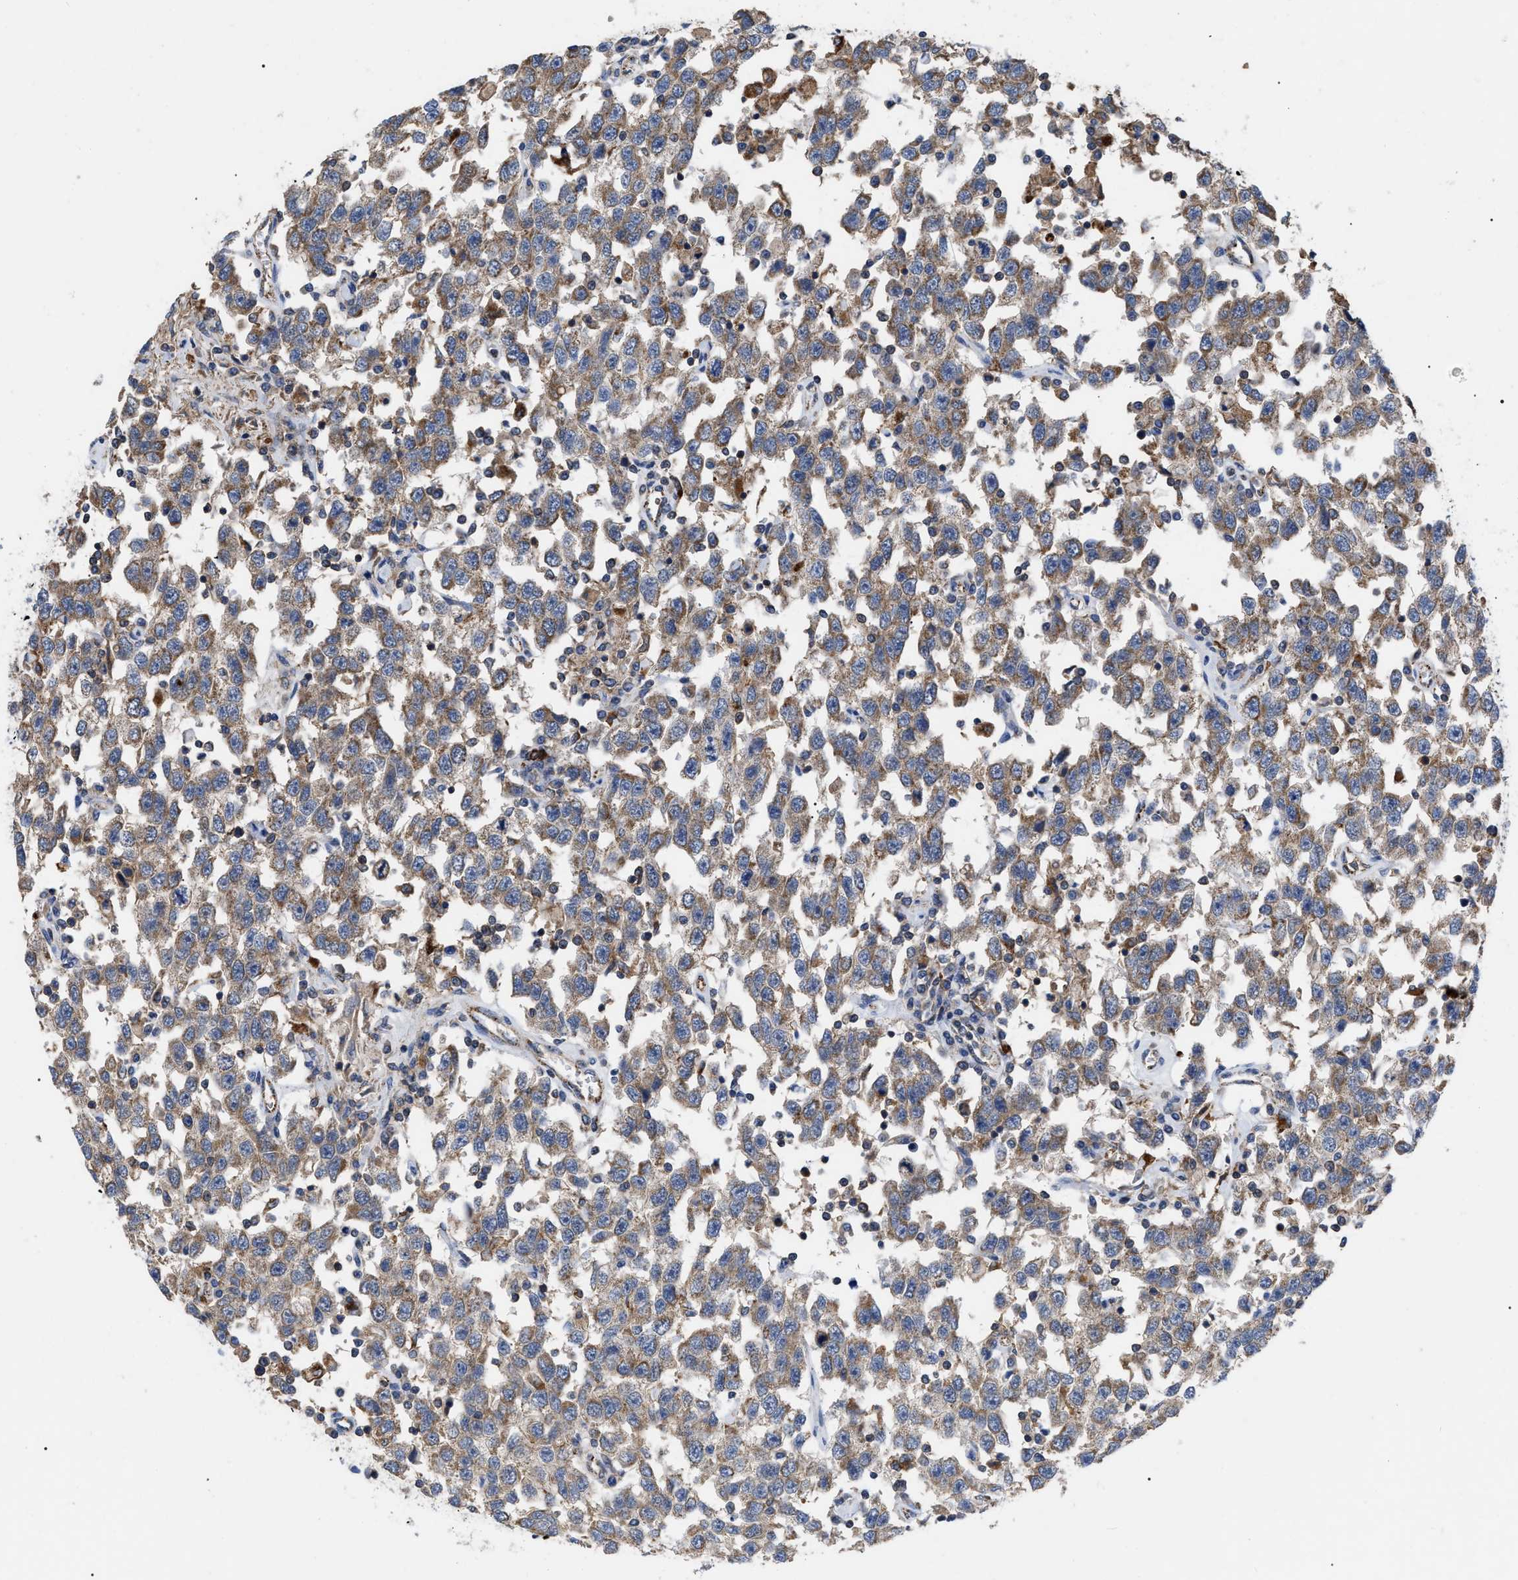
{"staining": {"intensity": "moderate", "quantity": ">75%", "location": "cytoplasmic/membranous"}, "tissue": "testis cancer", "cell_type": "Tumor cells", "image_type": "cancer", "snomed": [{"axis": "morphology", "description": "Seminoma, NOS"}, {"axis": "topography", "description": "Testis"}], "caption": "High-power microscopy captured an immunohistochemistry image of seminoma (testis), revealing moderate cytoplasmic/membranous expression in approximately >75% of tumor cells. Nuclei are stained in blue.", "gene": "FAM171A2", "patient": {"sex": "male", "age": 41}}